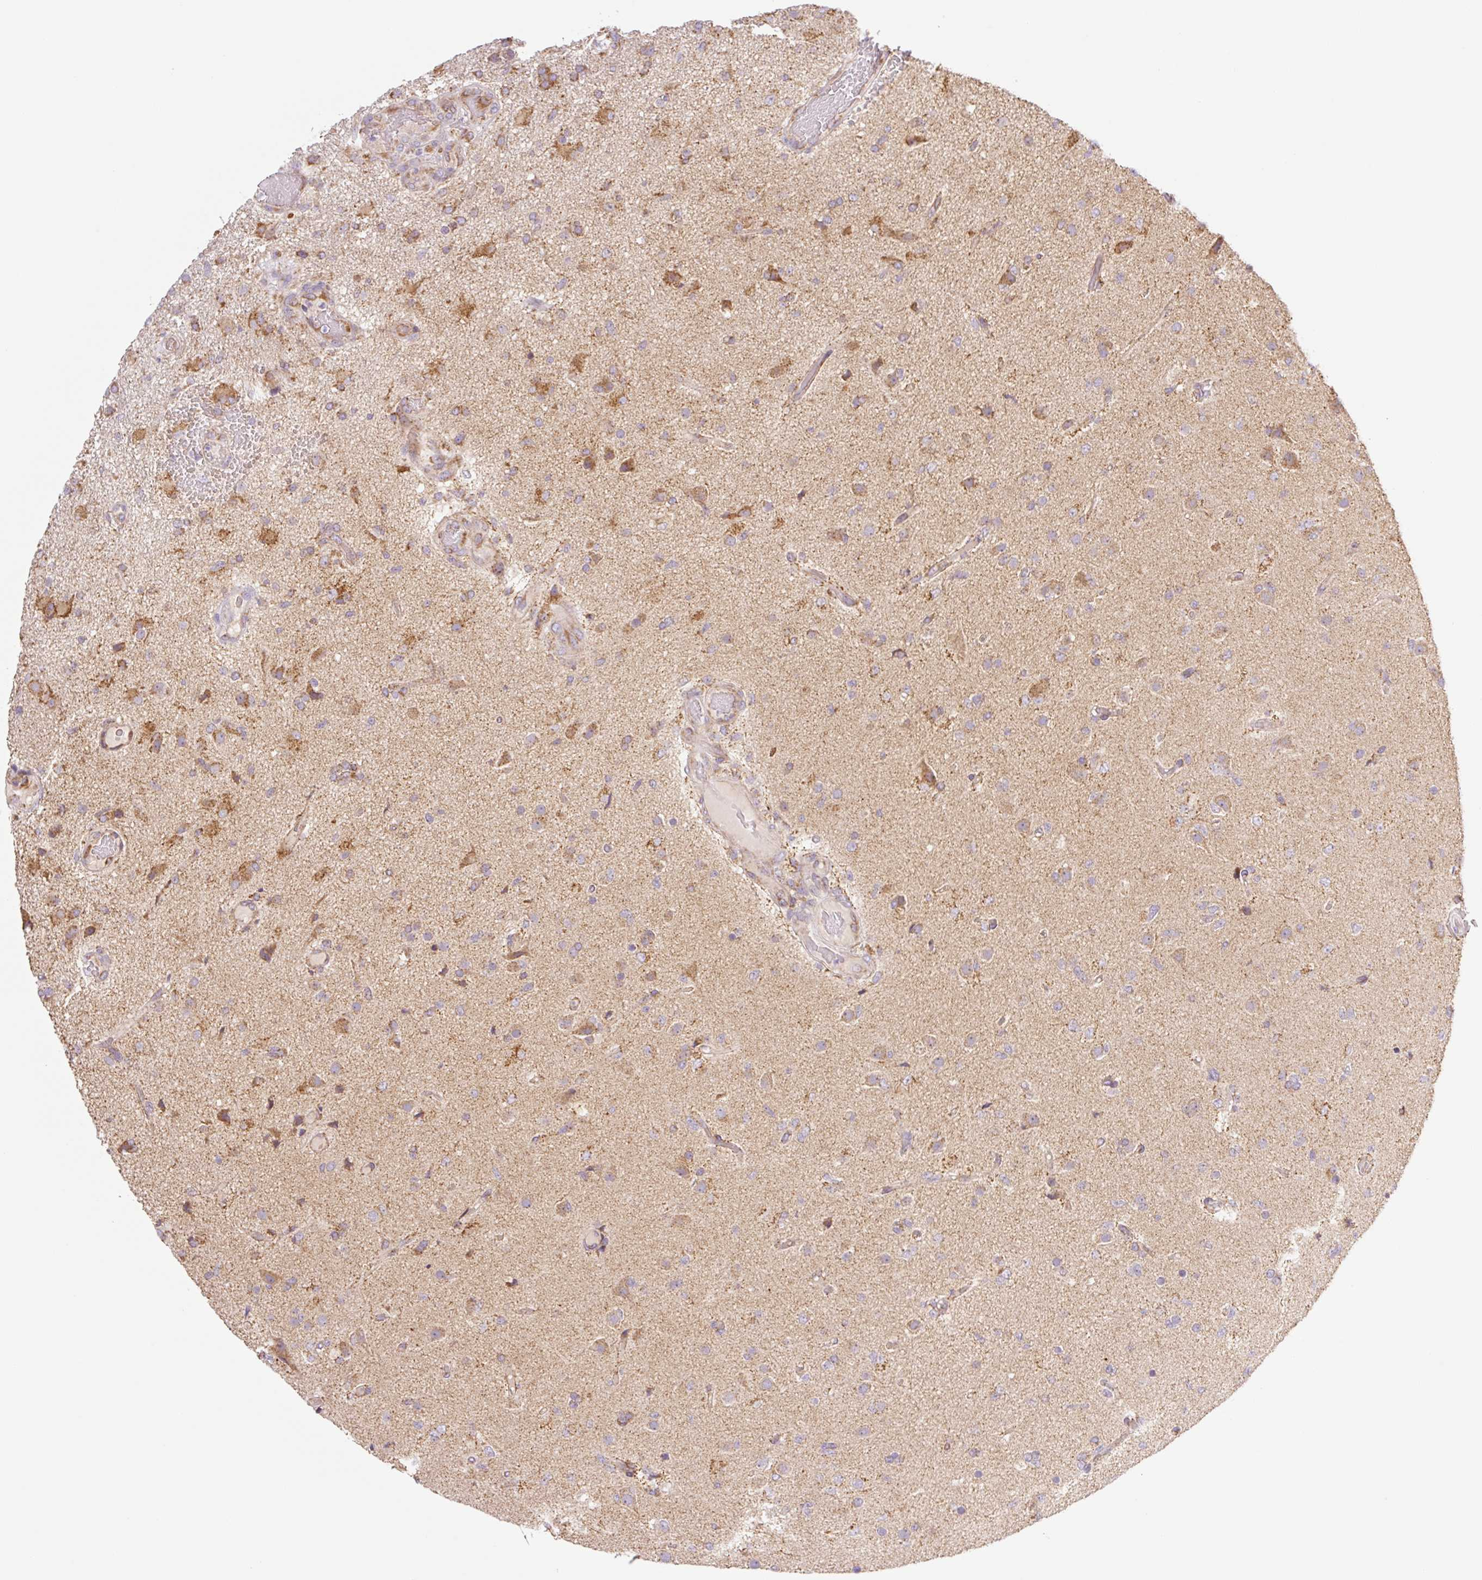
{"staining": {"intensity": "moderate", "quantity": ">75%", "location": "cytoplasmic/membranous"}, "tissue": "glioma", "cell_type": "Tumor cells", "image_type": "cancer", "snomed": [{"axis": "morphology", "description": "Glioma, malignant, High grade"}, {"axis": "topography", "description": "Brain"}], "caption": "The micrograph exhibits immunohistochemical staining of glioma. There is moderate cytoplasmic/membranous staining is appreciated in approximately >75% of tumor cells.", "gene": "GOSR2", "patient": {"sex": "female", "age": 74}}